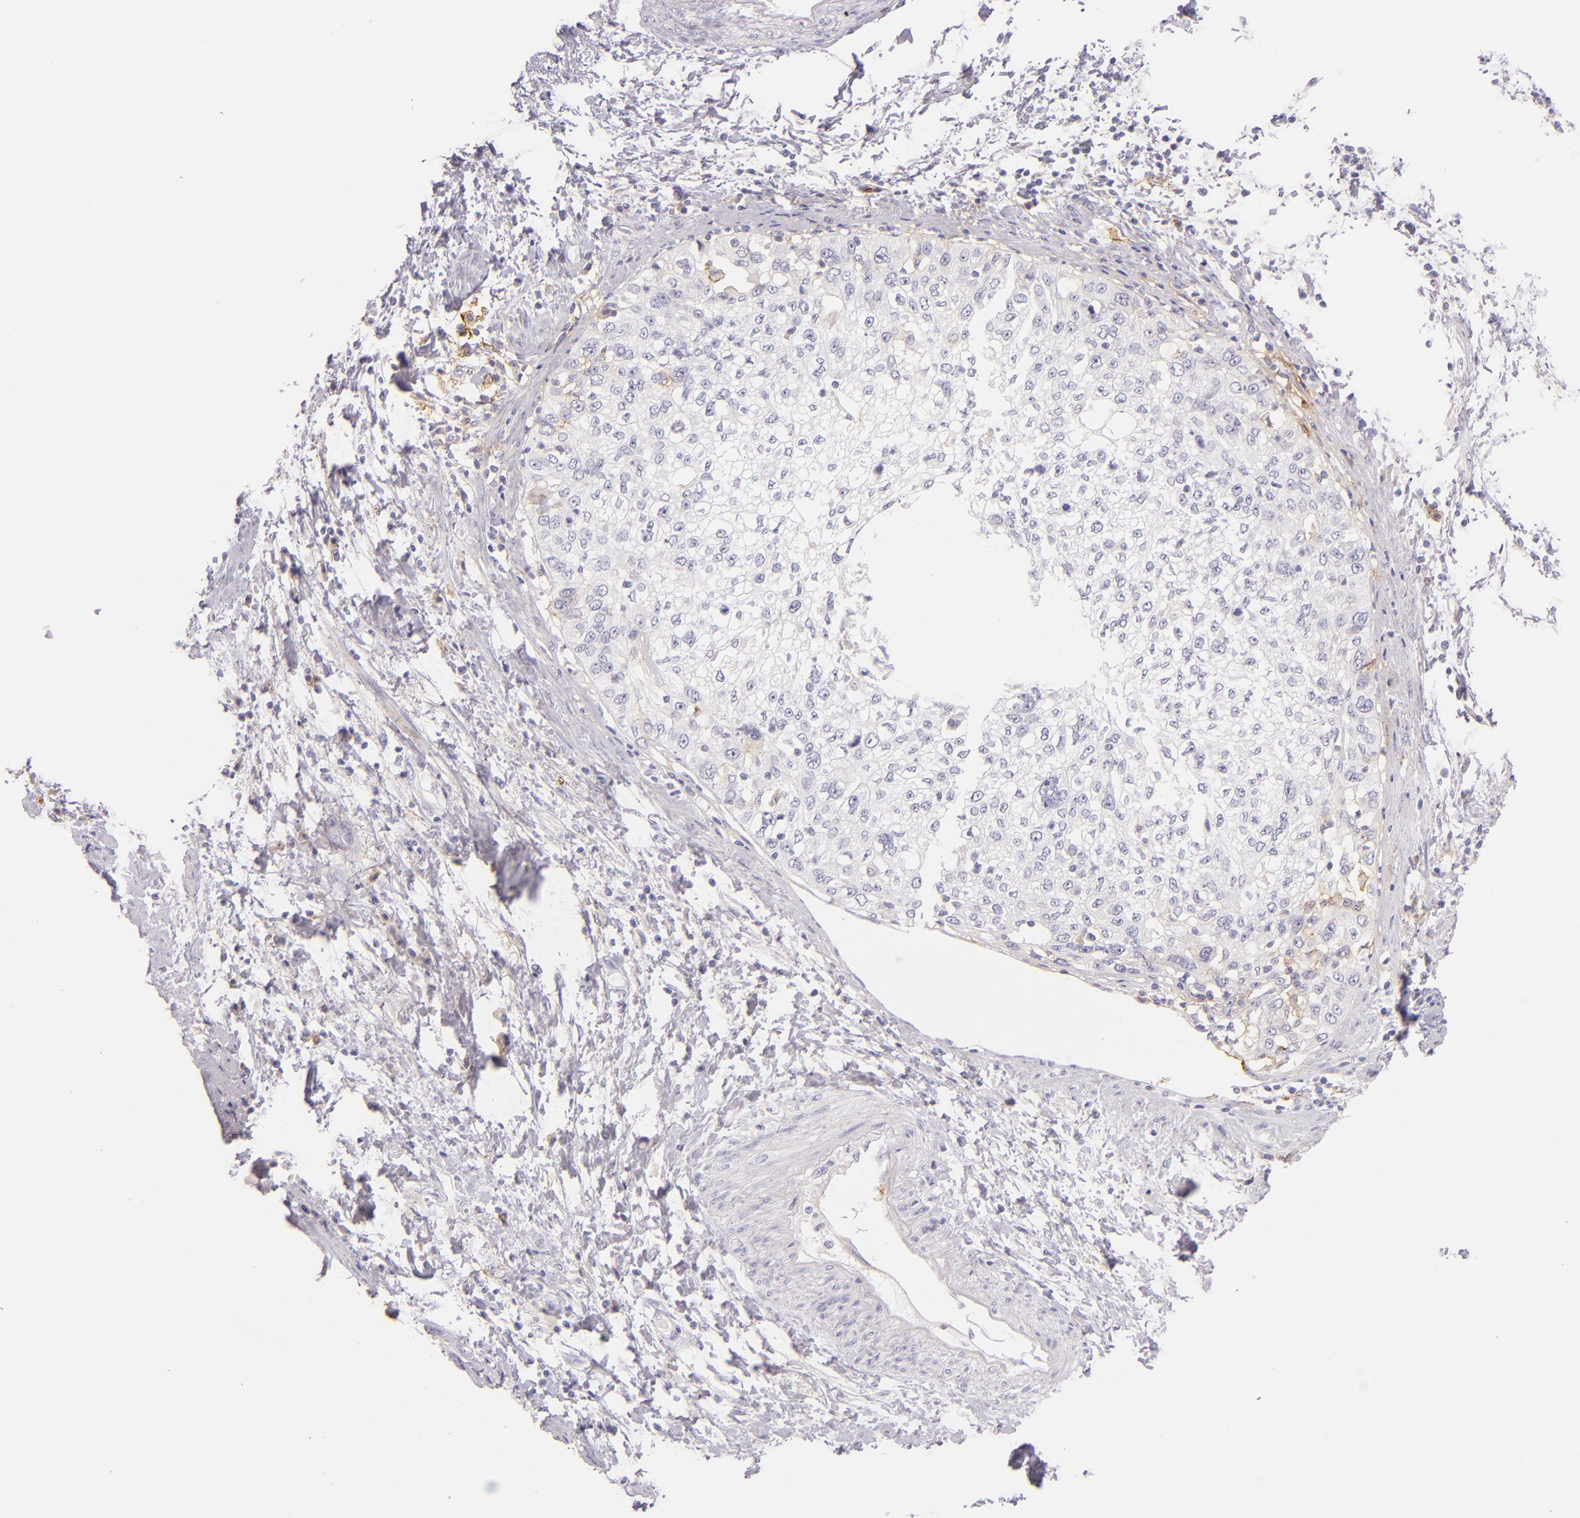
{"staining": {"intensity": "negative", "quantity": "none", "location": "none"}, "tissue": "cervical cancer", "cell_type": "Tumor cells", "image_type": "cancer", "snomed": [{"axis": "morphology", "description": "Squamous cell carcinoma, NOS"}, {"axis": "topography", "description": "Cervix"}], "caption": "Cervical cancer (squamous cell carcinoma) was stained to show a protein in brown. There is no significant staining in tumor cells.", "gene": "ICAM1", "patient": {"sex": "female", "age": 57}}